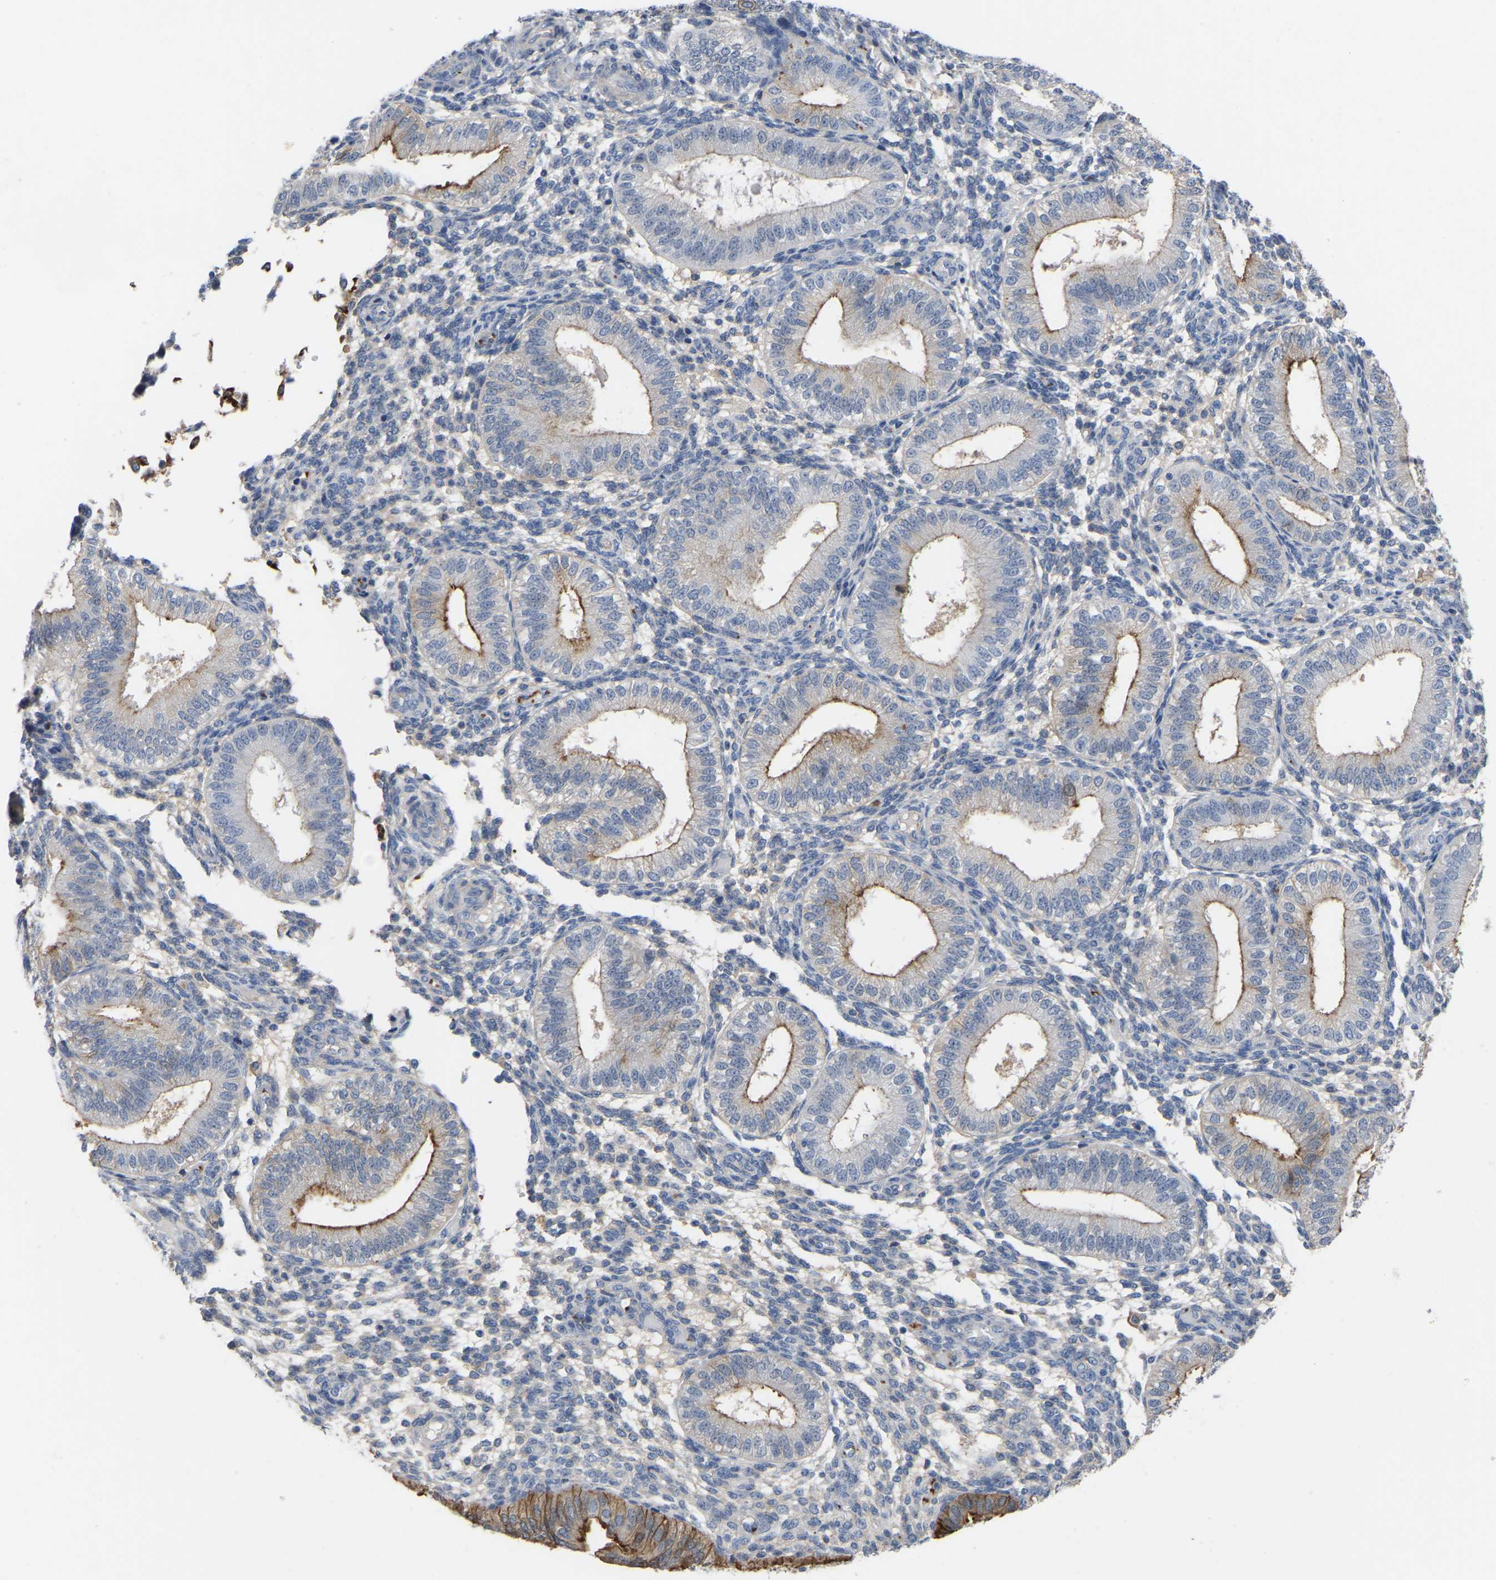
{"staining": {"intensity": "negative", "quantity": "none", "location": "none"}, "tissue": "endometrium", "cell_type": "Cells in endometrial stroma", "image_type": "normal", "snomed": [{"axis": "morphology", "description": "Normal tissue, NOS"}, {"axis": "topography", "description": "Endometrium"}], "caption": "High magnification brightfield microscopy of unremarkable endometrium stained with DAB (brown) and counterstained with hematoxylin (blue): cells in endometrial stroma show no significant staining. The staining was performed using DAB to visualize the protein expression in brown, while the nuclei were stained in blue with hematoxylin (Magnification: 20x).", "gene": "ZNF449", "patient": {"sex": "female", "age": 39}}